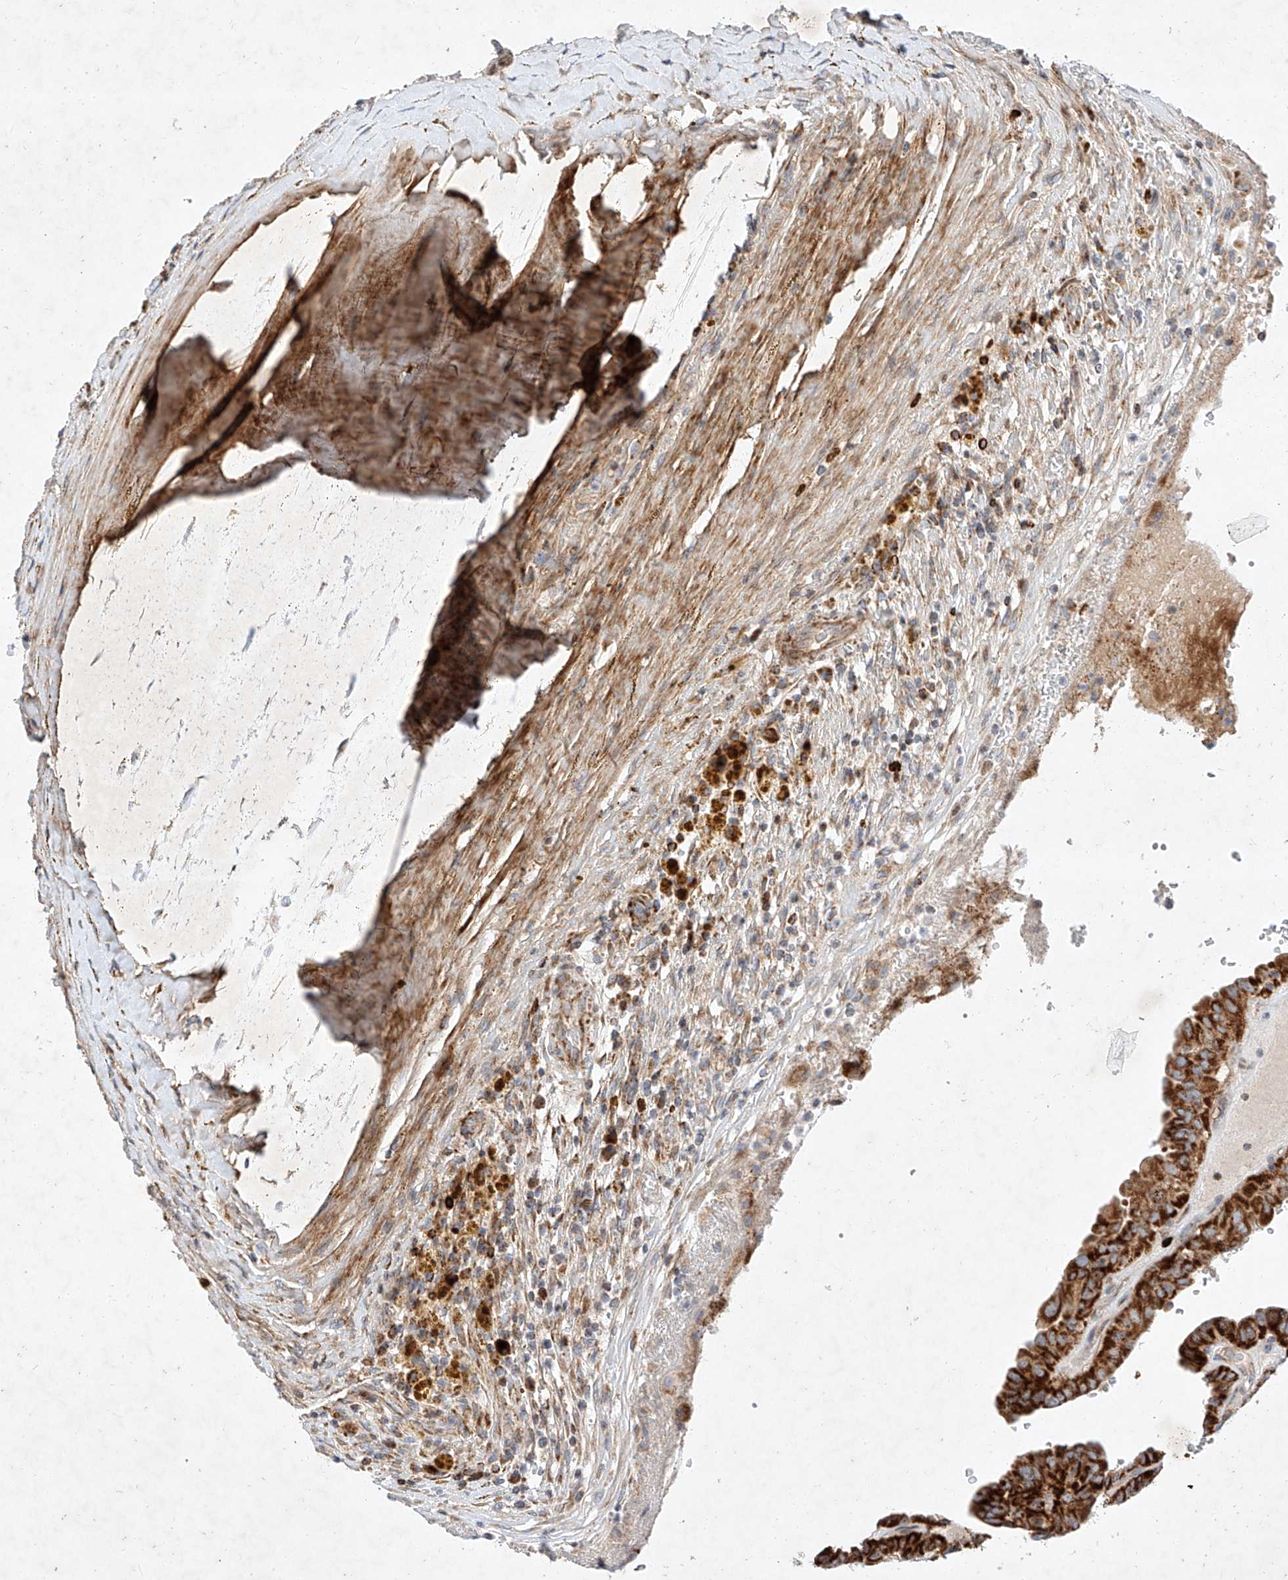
{"staining": {"intensity": "strong", "quantity": ">75%", "location": "cytoplasmic/membranous"}, "tissue": "thyroid cancer", "cell_type": "Tumor cells", "image_type": "cancer", "snomed": [{"axis": "morphology", "description": "Papillary adenocarcinoma, NOS"}, {"axis": "topography", "description": "Thyroid gland"}], "caption": "Papillary adenocarcinoma (thyroid) stained with immunohistochemistry shows strong cytoplasmic/membranous positivity in about >75% of tumor cells.", "gene": "OSGEPL1", "patient": {"sex": "male", "age": 77}}